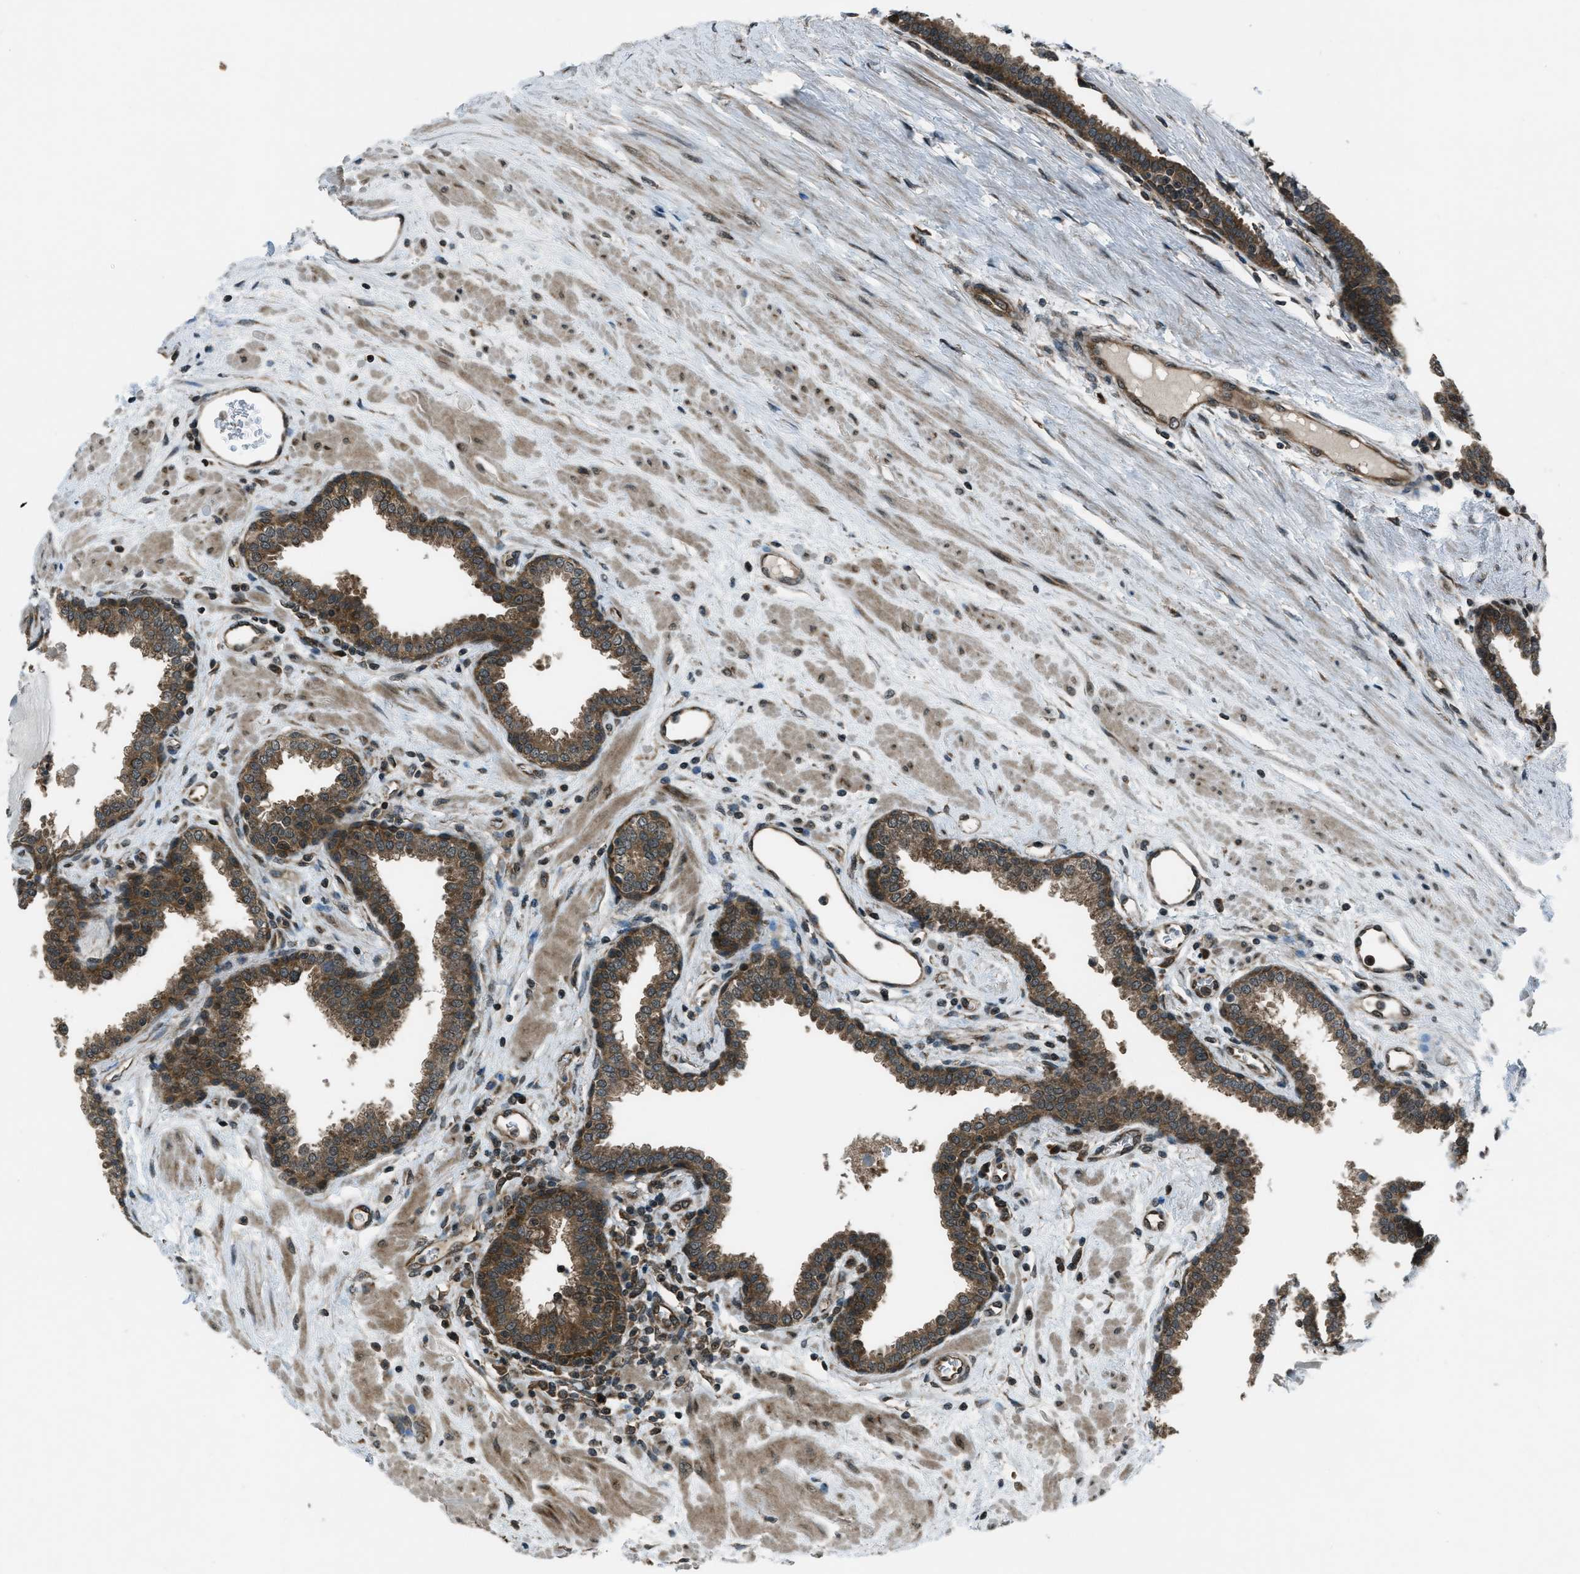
{"staining": {"intensity": "moderate", "quantity": ">75%", "location": "cytoplasmic/membranous"}, "tissue": "prostate", "cell_type": "Glandular cells", "image_type": "normal", "snomed": [{"axis": "morphology", "description": "Normal tissue, NOS"}, {"axis": "topography", "description": "Prostate"}], "caption": "IHC staining of normal prostate, which exhibits medium levels of moderate cytoplasmic/membranous positivity in about >75% of glandular cells indicating moderate cytoplasmic/membranous protein expression. The staining was performed using DAB (3,3'-diaminobenzidine) (brown) for protein detection and nuclei were counterstained in hematoxylin (blue).", "gene": "ASAP2", "patient": {"sex": "male", "age": 51}}